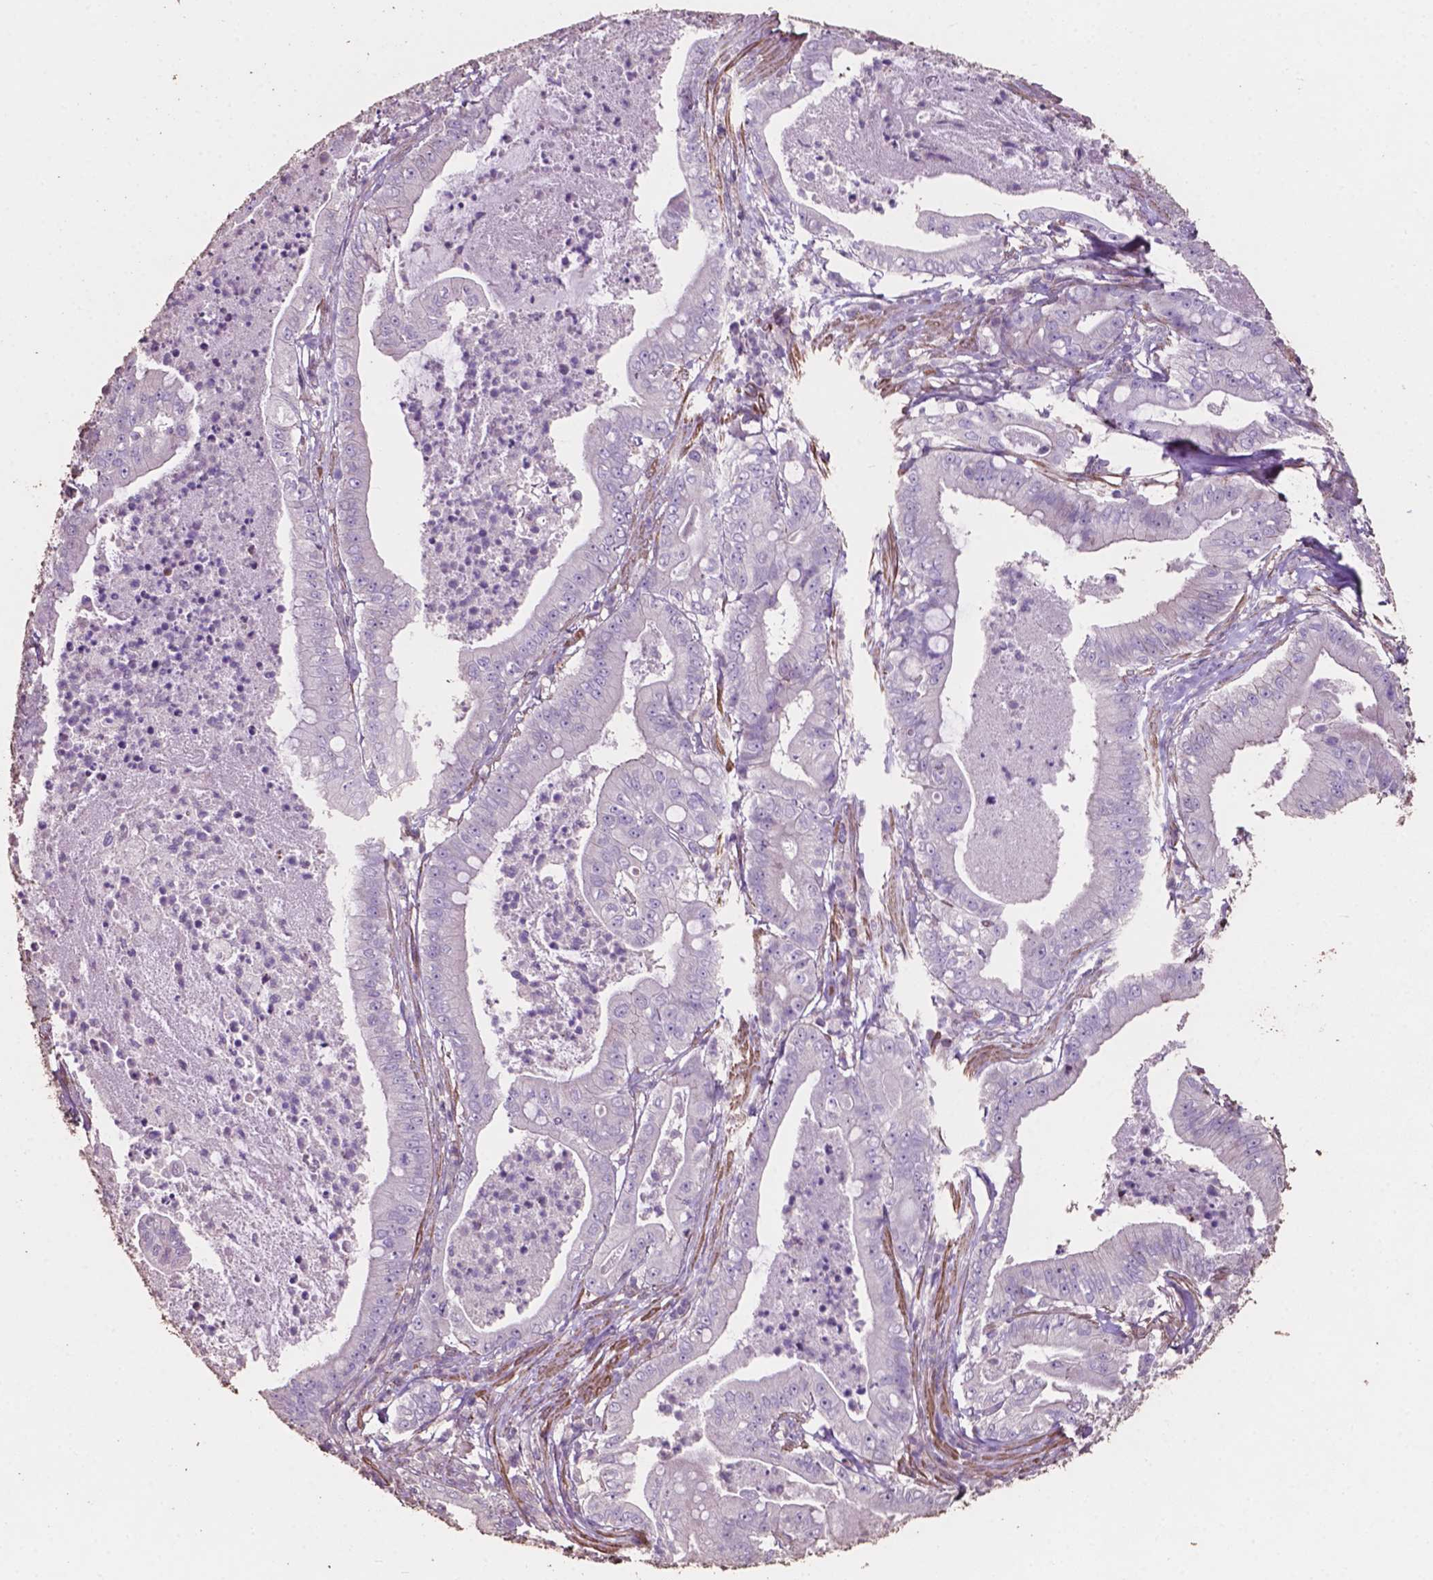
{"staining": {"intensity": "negative", "quantity": "none", "location": "none"}, "tissue": "pancreatic cancer", "cell_type": "Tumor cells", "image_type": "cancer", "snomed": [{"axis": "morphology", "description": "Adenocarcinoma, NOS"}, {"axis": "topography", "description": "Pancreas"}], "caption": "IHC of pancreatic adenocarcinoma demonstrates no staining in tumor cells. (DAB (3,3'-diaminobenzidine) immunohistochemistry (IHC) visualized using brightfield microscopy, high magnification).", "gene": "COMMD4", "patient": {"sex": "male", "age": 71}}